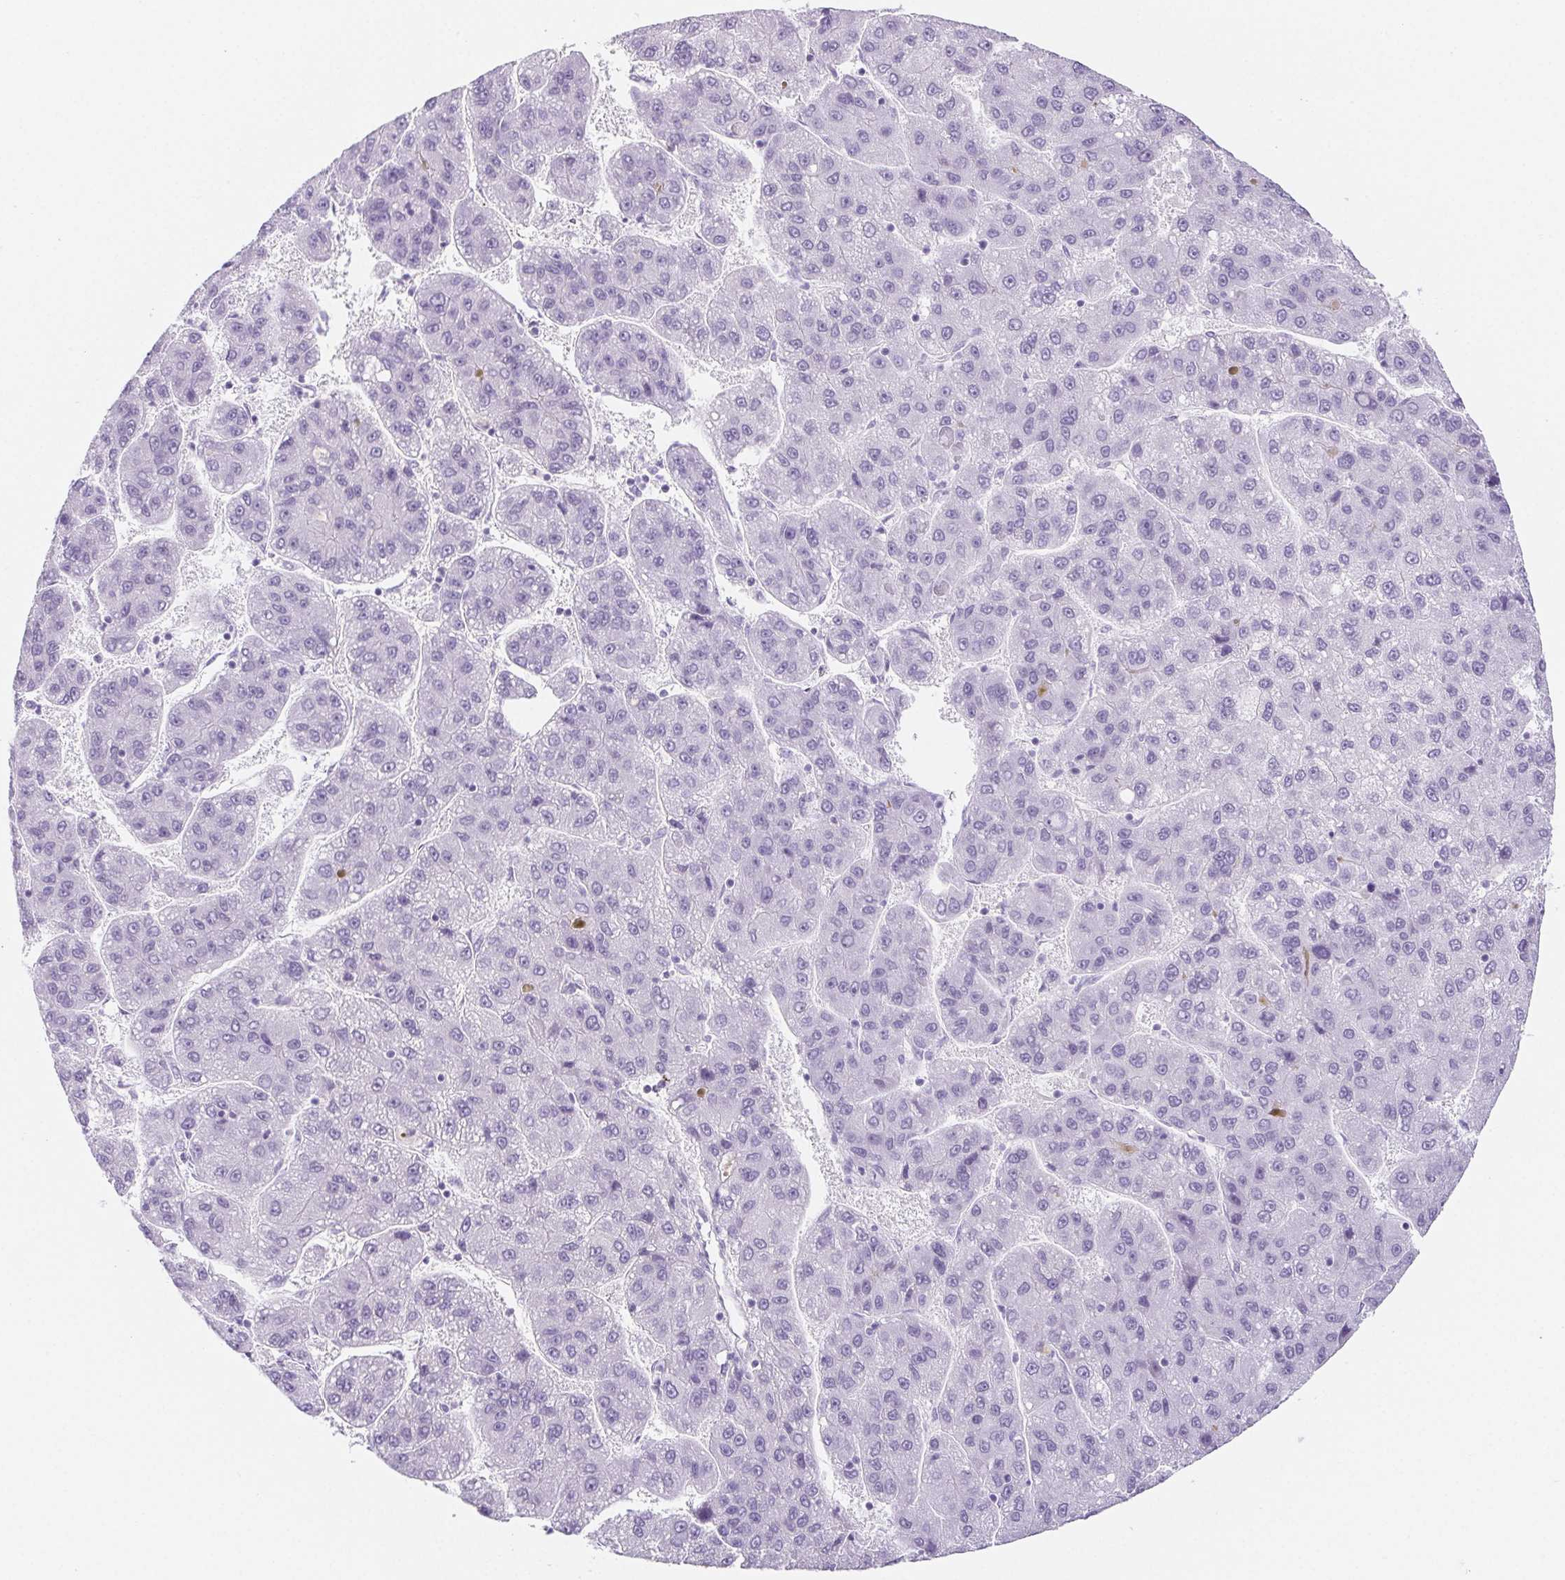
{"staining": {"intensity": "negative", "quantity": "none", "location": "none"}, "tissue": "liver cancer", "cell_type": "Tumor cells", "image_type": "cancer", "snomed": [{"axis": "morphology", "description": "Carcinoma, Hepatocellular, NOS"}, {"axis": "topography", "description": "Liver"}], "caption": "Immunohistochemistry (IHC) of human liver cancer reveals no positivity in tumor cells.", "gene": "CYP21A2", "patient": {"sex": "female", "age": 82}}